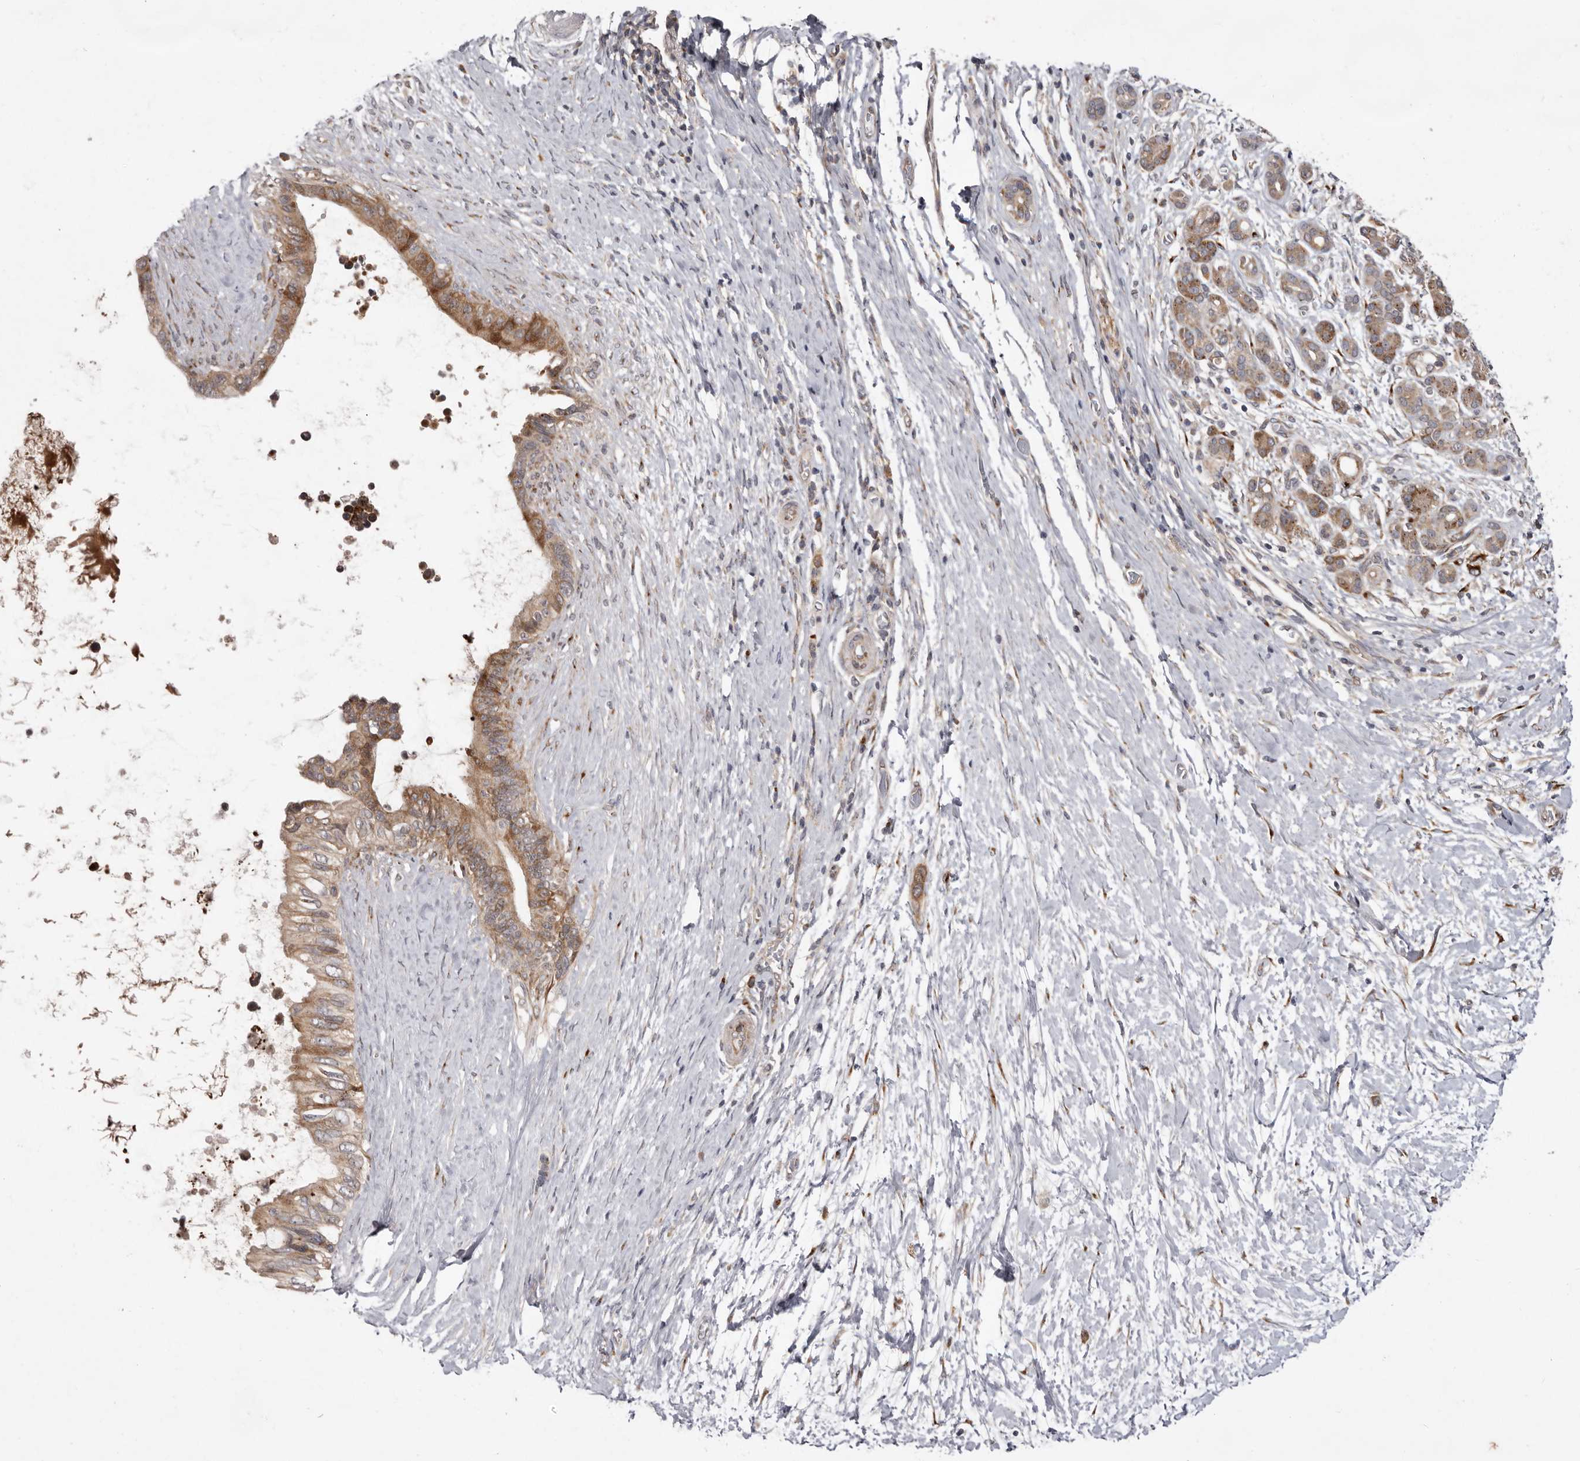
{"staining": {"intensity": "moderate", "quantity": ">75%", "location": "cytoplasmic/membranous"}, "tissue": "pancreatic cancer", "cell_type": "Tumor cells", "image_type": "cancer", "snomed": [{"axis": "morphology", "description": "Adenocarcinoma, NOS"}, {"axis": "topography", "description": "Pancreas"}], "caption": "Brown immunohistochemical staining in human pancreatic cancer reveals moderate cytoplasmic/membranous expression in approximately >75% of tumor cells. (Brightfield microscopy of DAB IHC at high magnification).", "gene": "FLAD1", "patient": {"sex": "female", "age": 72}}